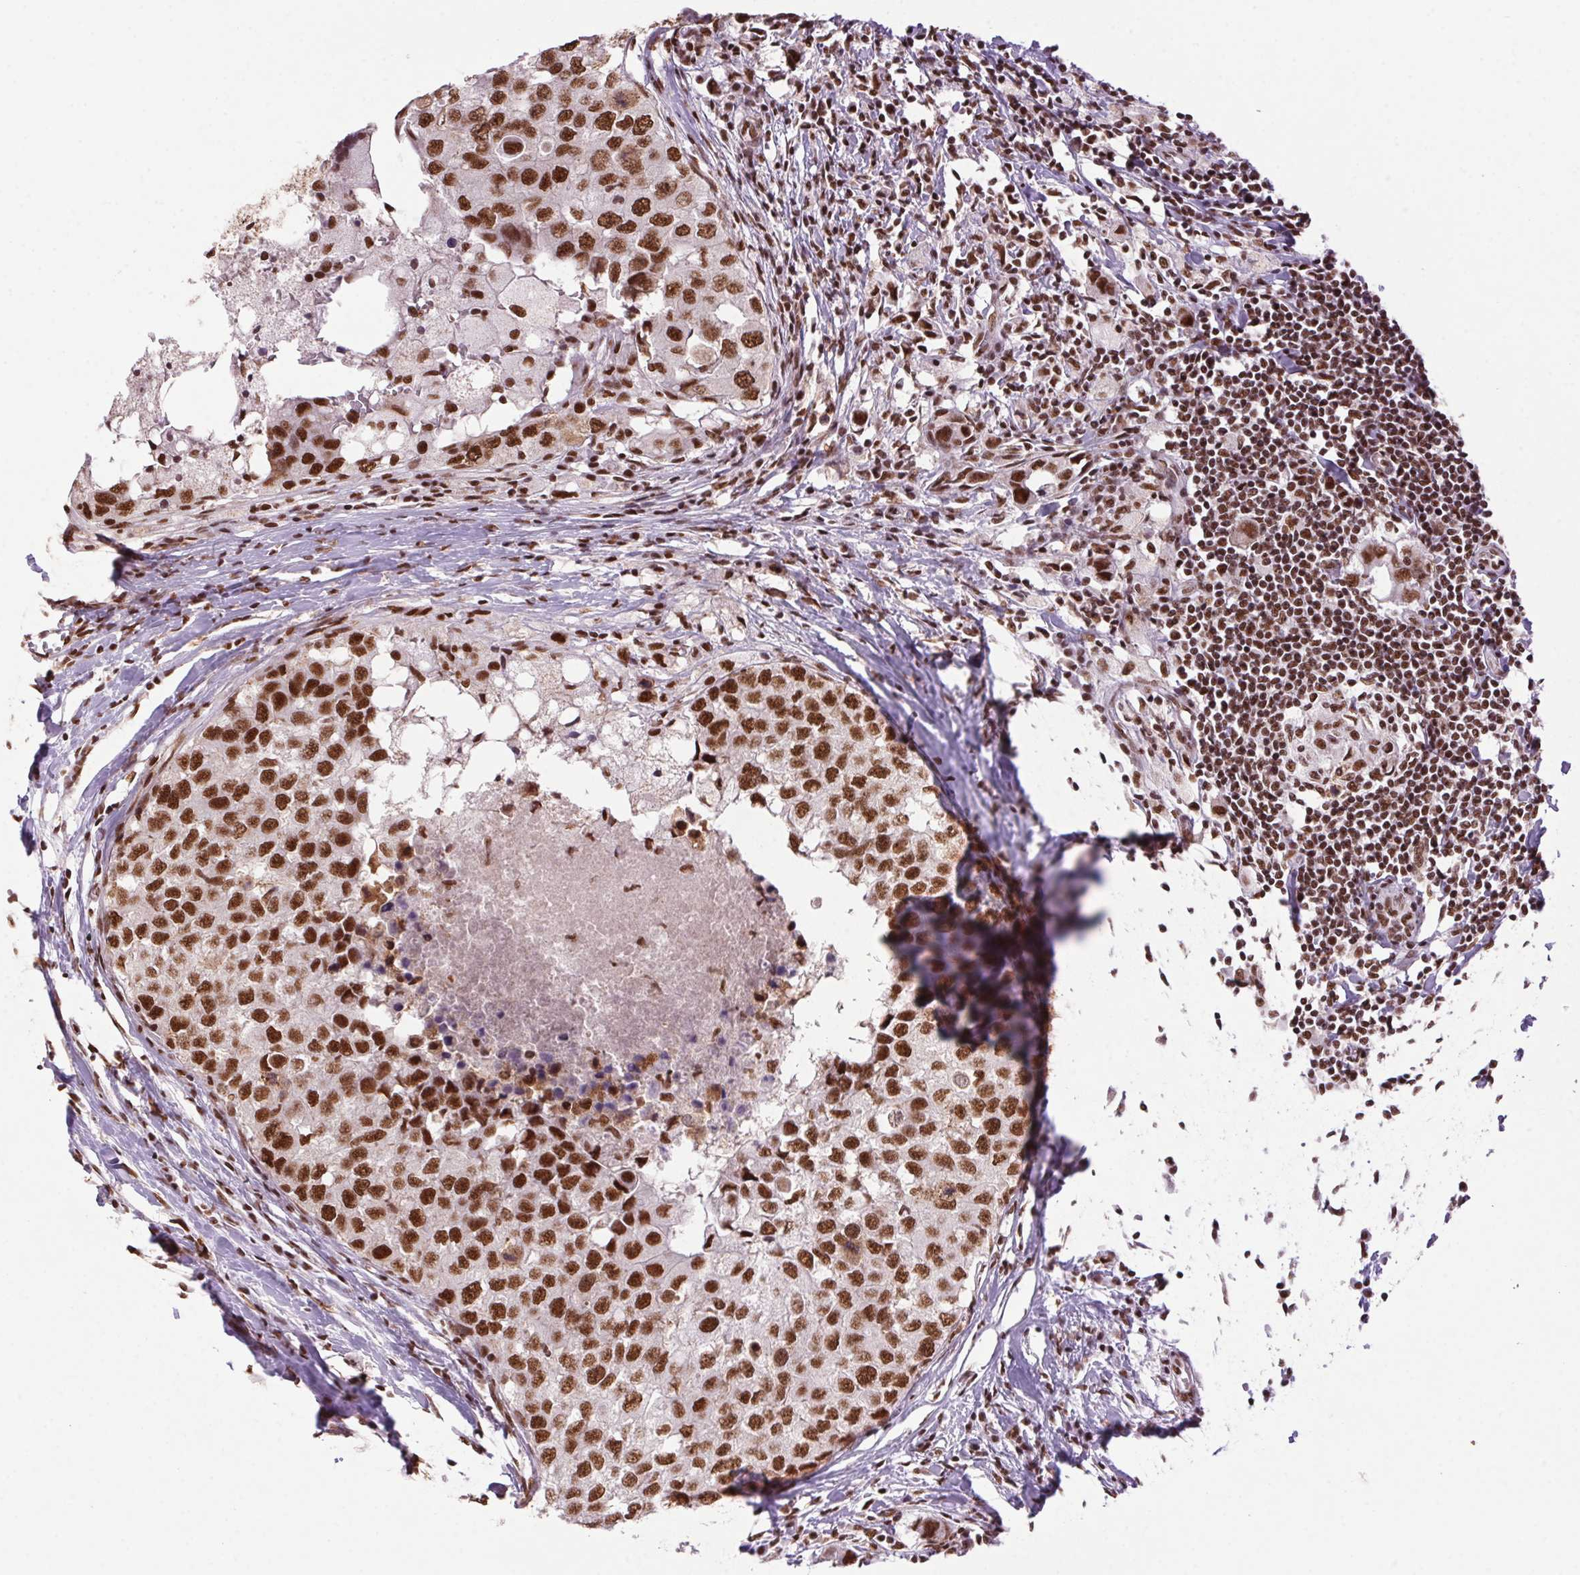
{"staining": {"intensity": "strong", "quantity": ">75%", "location": "nuclear"}, "tissue": "breast cancer", "cell_type": "Tumor cells", "image_type": "cancer", "snomed": [{"axis": "morphology", "description": "Duct carcinoma"}, {"axis": "topography", "description": "Breast"}], "caption": "The histopathology image displays a brown stain indicating the presence of a protein in the nuclear of tumor cells in breast cancer.", "gene": "ZNF207", "patient": {"sex": "female", "age": 27}}